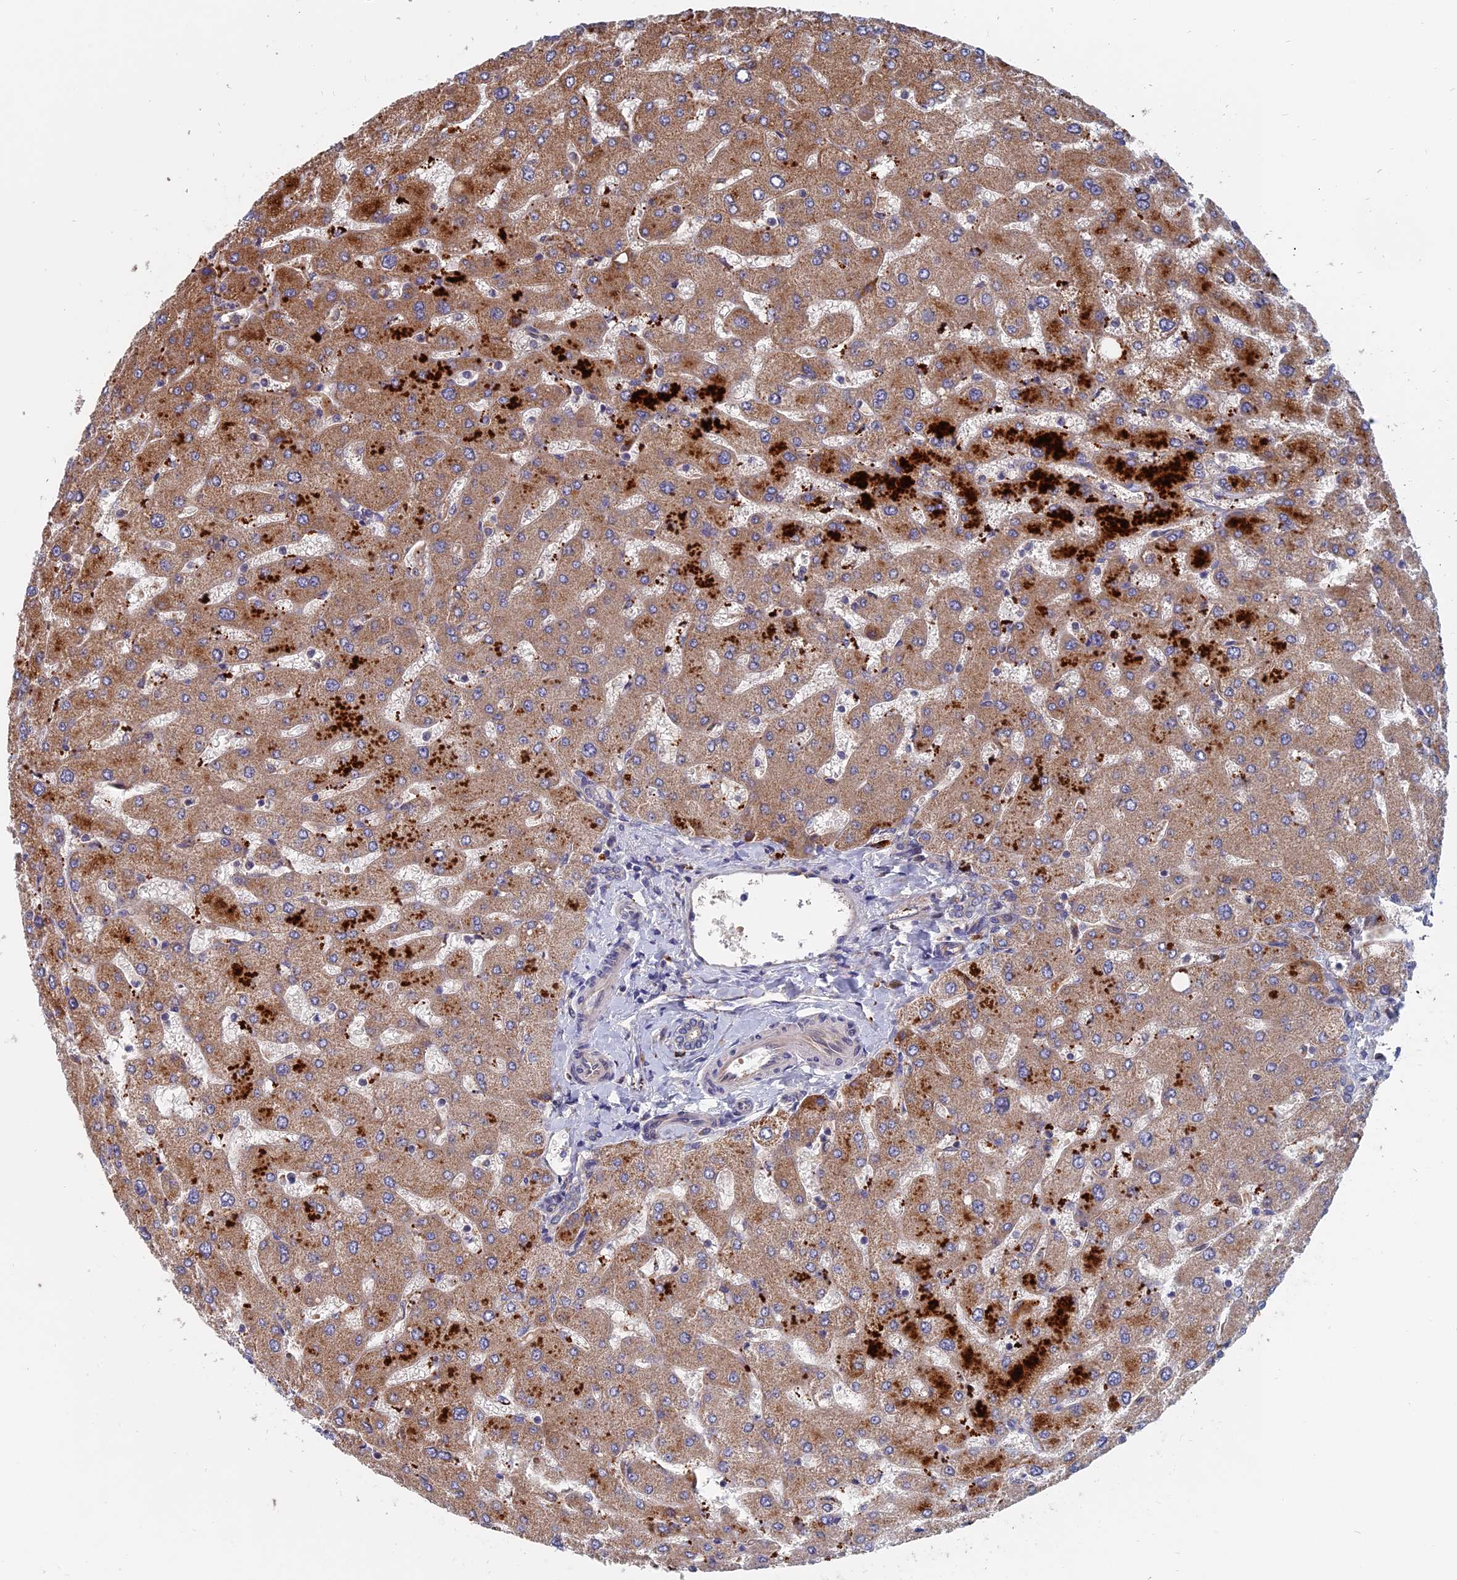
{"staining": {"intensity": "negative", "quantity": "none", "location": "none"}, "tissue": "liver", "cell_type": "Cholangiocytes", "image_type": "normal", "snomed": [{"axis": "morphology", "description": "Normal tissue, NOS"}, {"axis": "topography", "description": "Liver"}], "caption": "High power microscopy photomicrograph of an IHC micrograph of normal liver, revealing no significant expression in cholangiocytes.", "gene": "TRAPPC2L", "patient": {"sex": "male", "age": 55}}